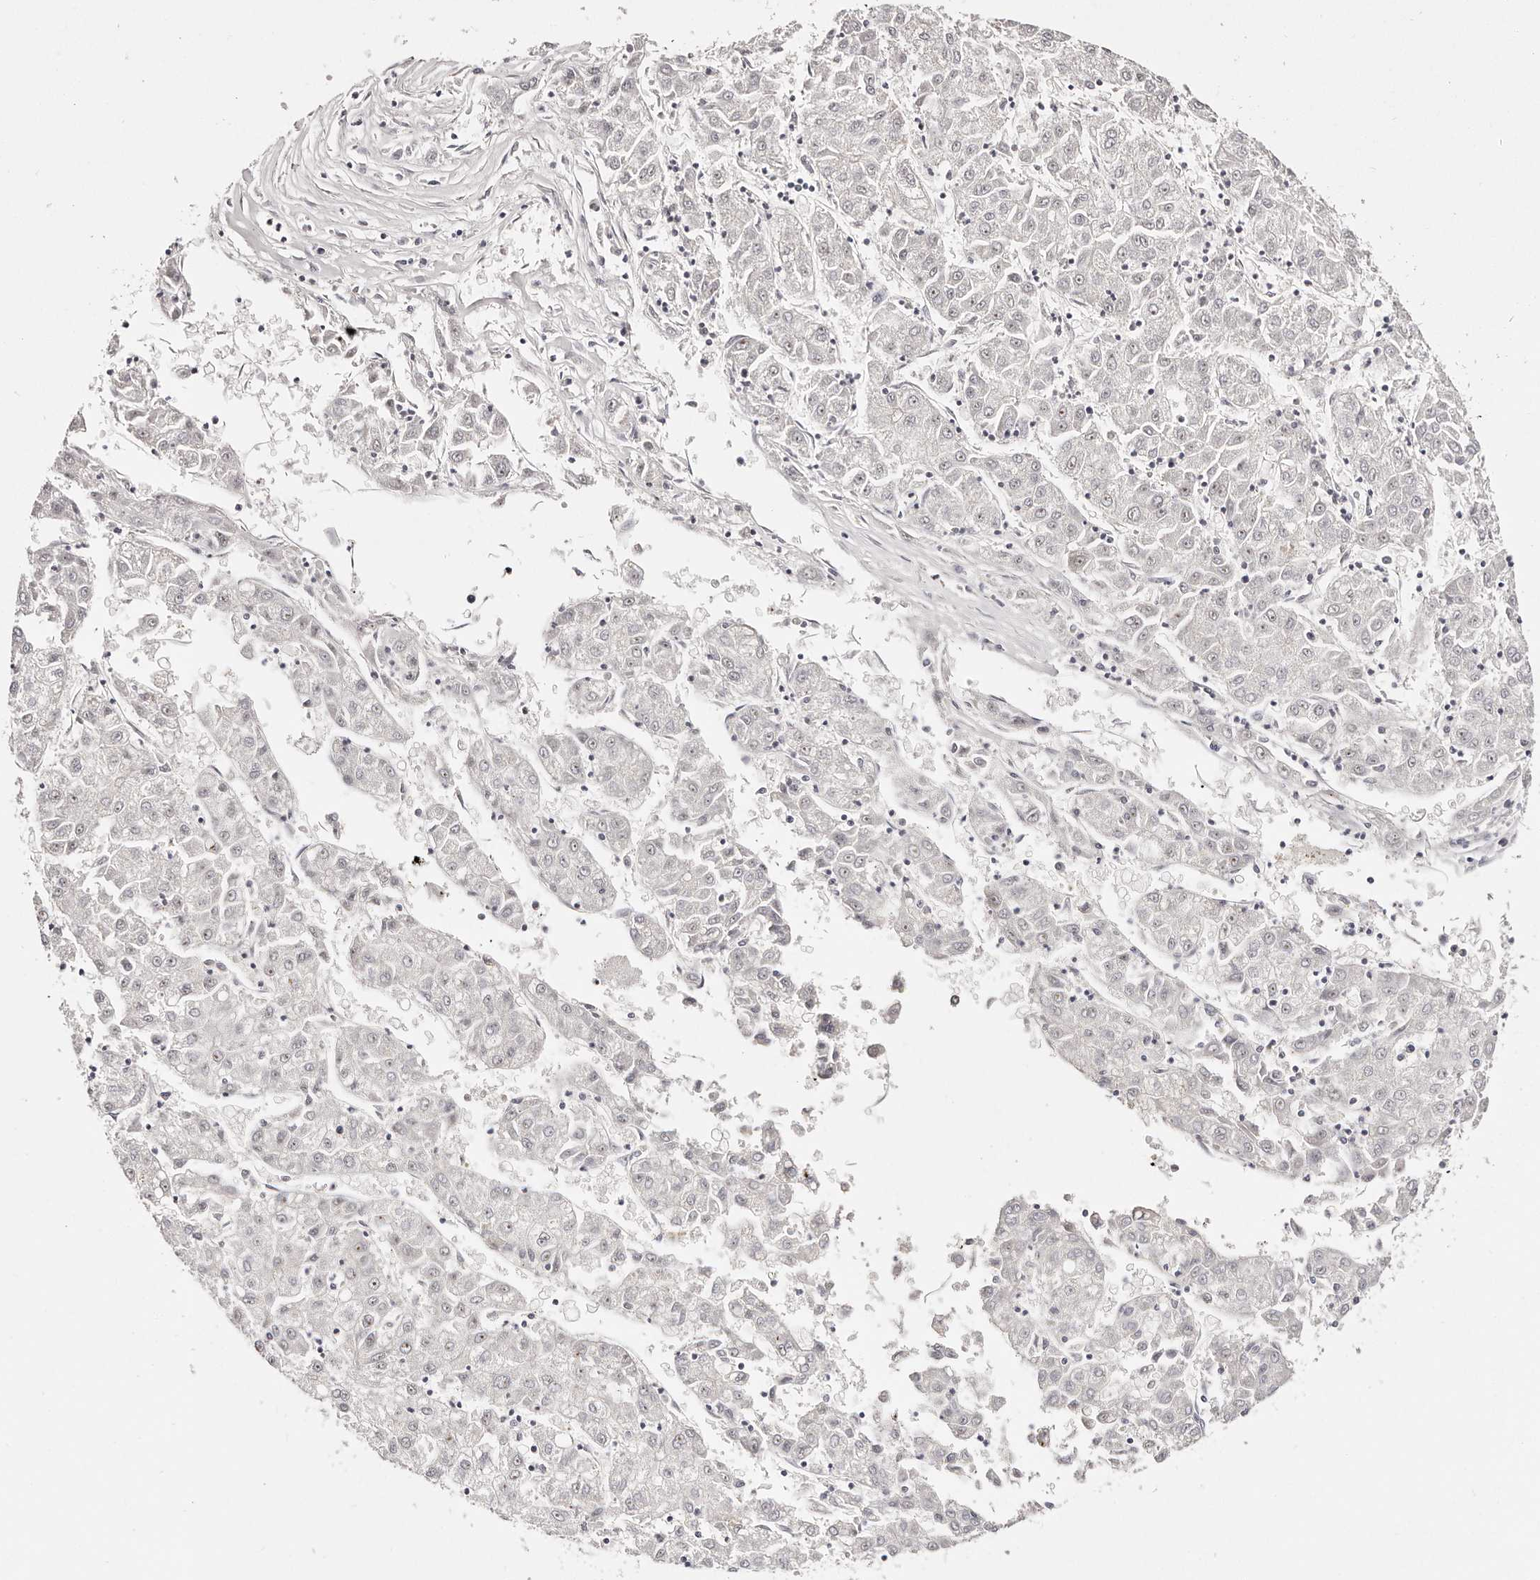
{"staining": {"intensity": "negative", "quantity": "none", "location": "none"}, "tissue": "liver cancer", "cell_type": "Tumor cells", "image_type": "cancer", "snomed": [{"axis": "morphology", "description": "Carcinoma, Hepatocellular, NOS"}, {"axis": "topography", "description": "Liver"}], "caption": "Micrograph shows no protein expression in tumor cells of liver cancer (hepatocellular carcinoma) tissue.", "gene": "IQGAP3", "patient": {"sex": "male", "age": 72}}